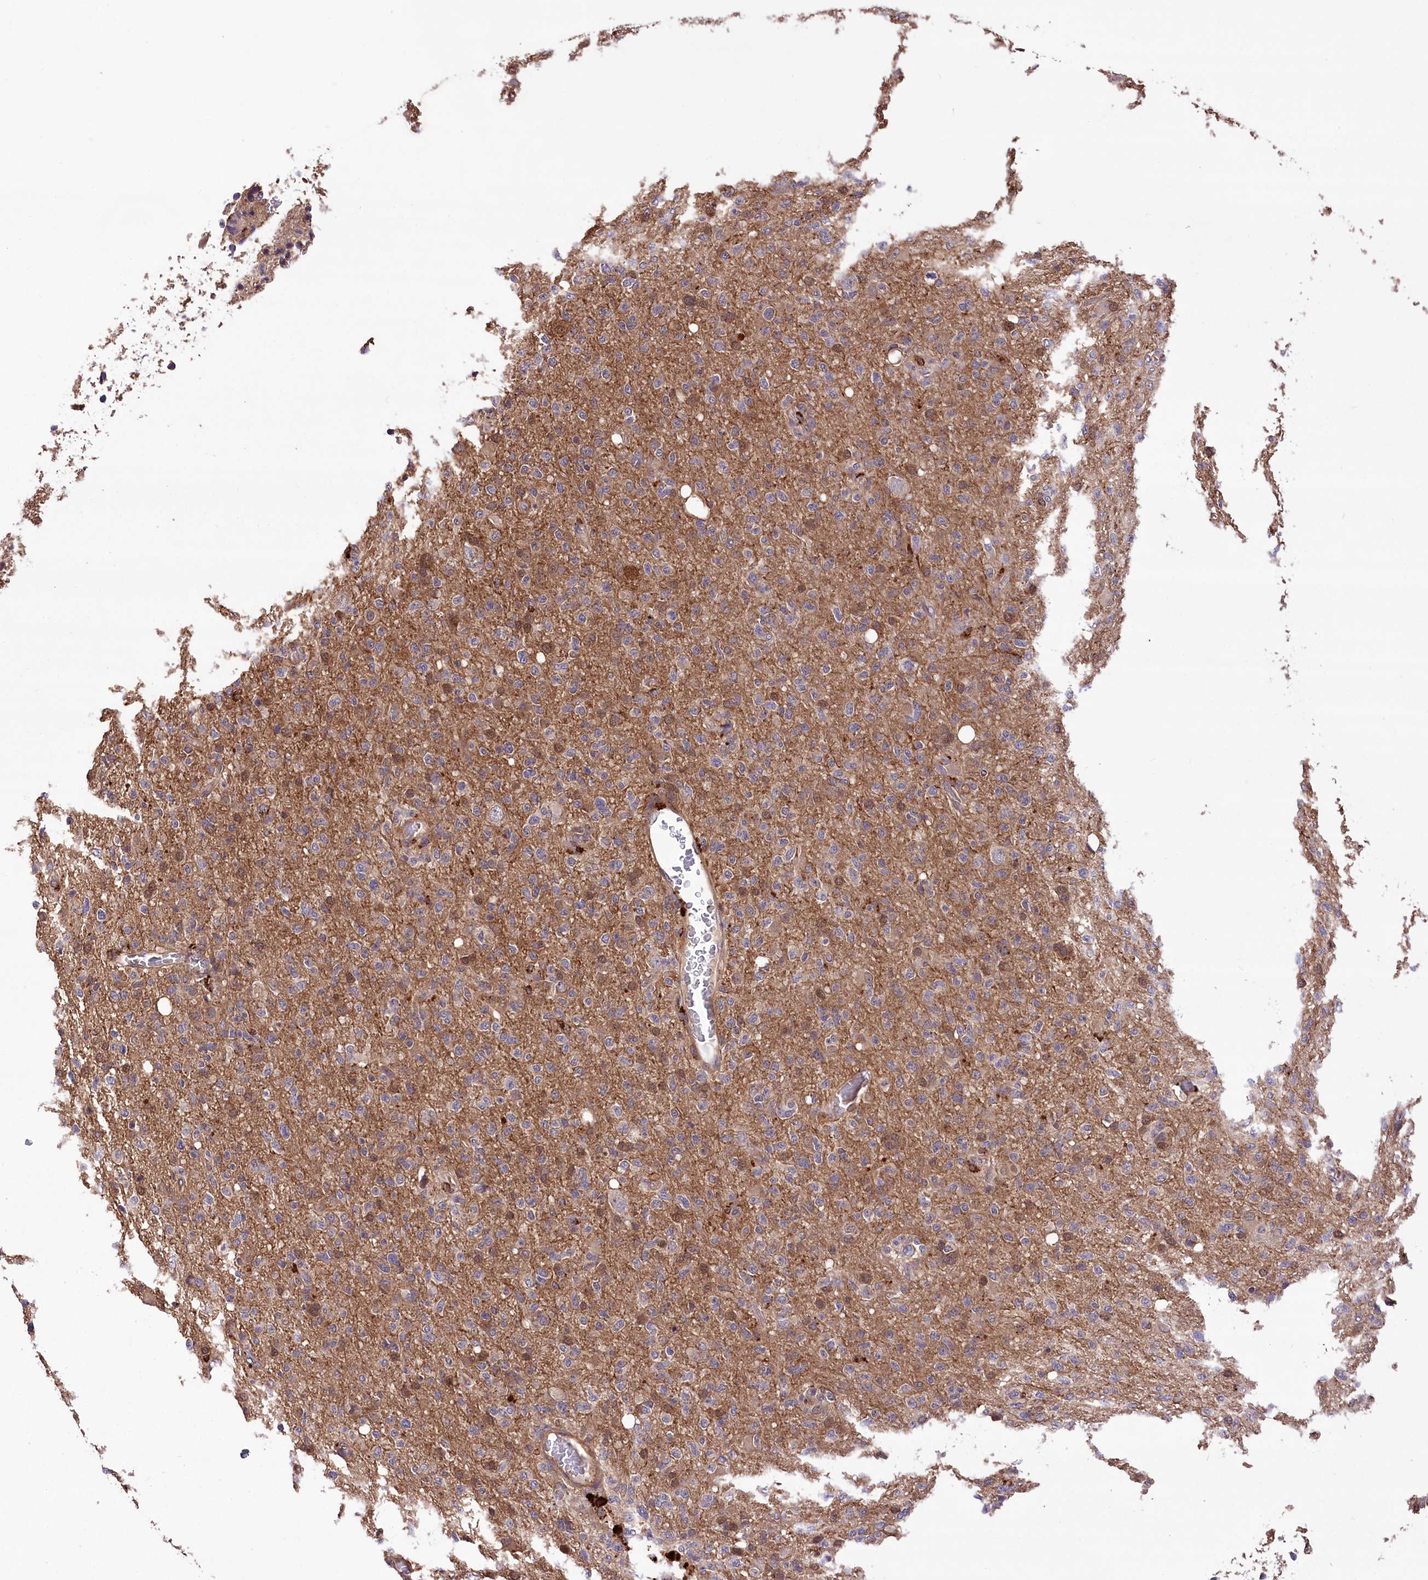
{"staining": {"intensity": "negative", "quantity": "none", "location": "none"}, "tissue": "glioma", "cell_type": "Tumor cells", "image_type": "cancer", "snomed": [{"axis": "morphology", "description": "Glioma, malignant, High grade"}, {"axis": "topography", "description": "Brain"}], "caption": "IHC of human malignant glioma (high-grade) reveals no staining in tumor cells.", "gene": "DPP3", "patient": {"sex": "female", "age": 57}}